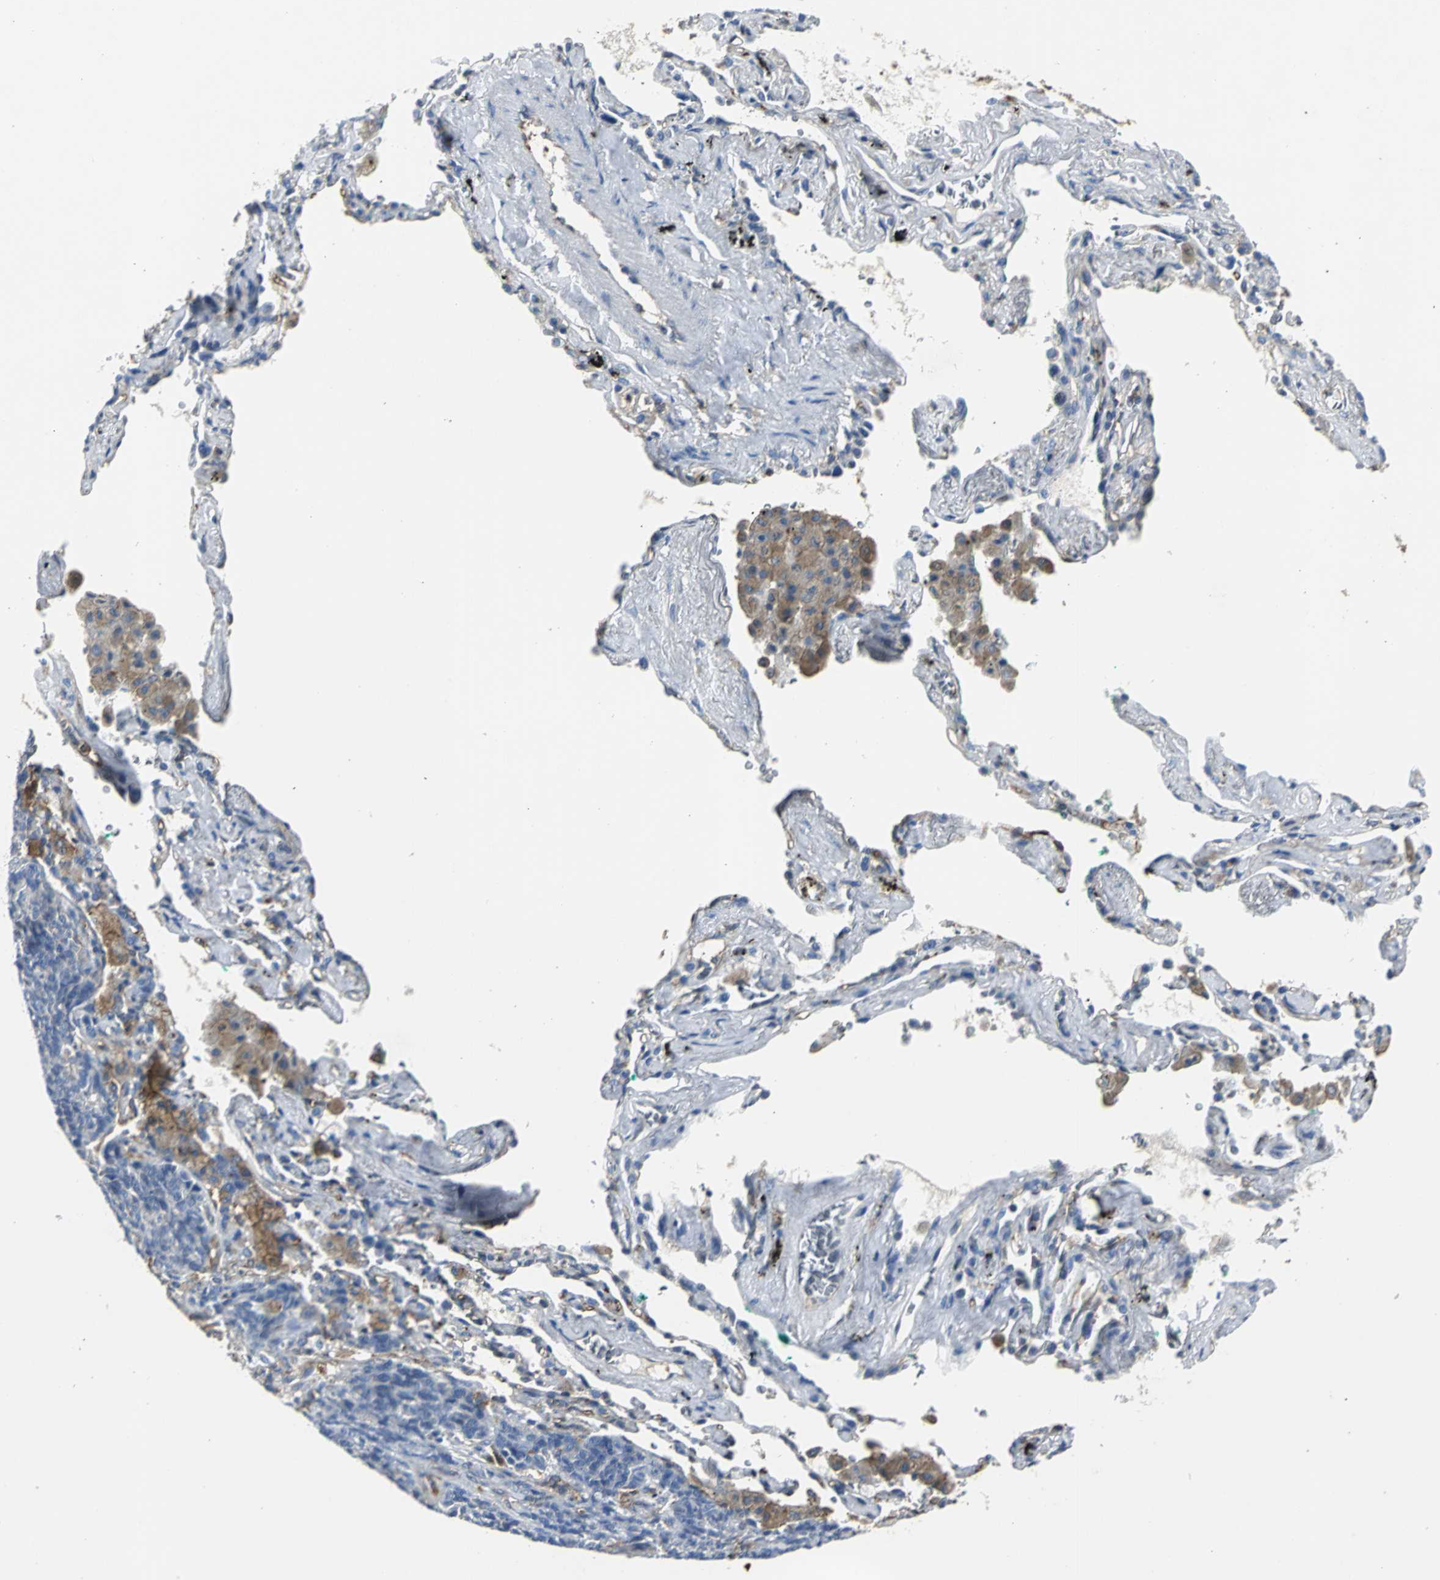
{"staining": {"intensity": "negative", "quantity": "none", "location": "none"}, "tissue": "lung cancer", "cell_type": "Tumor cells", "image_type": "cancer", "snomed": [{"axis": "morphology", "description": "Neoplasm, malignant, NOS"}, {"axis": "topography", "description": "Lung"}], "caption": "Photomicrograph shows no significant protein staining in tumor cells of lung cancer.", "gene": "CHRNB1", "patient": {"sex": "female", "age": 58}}